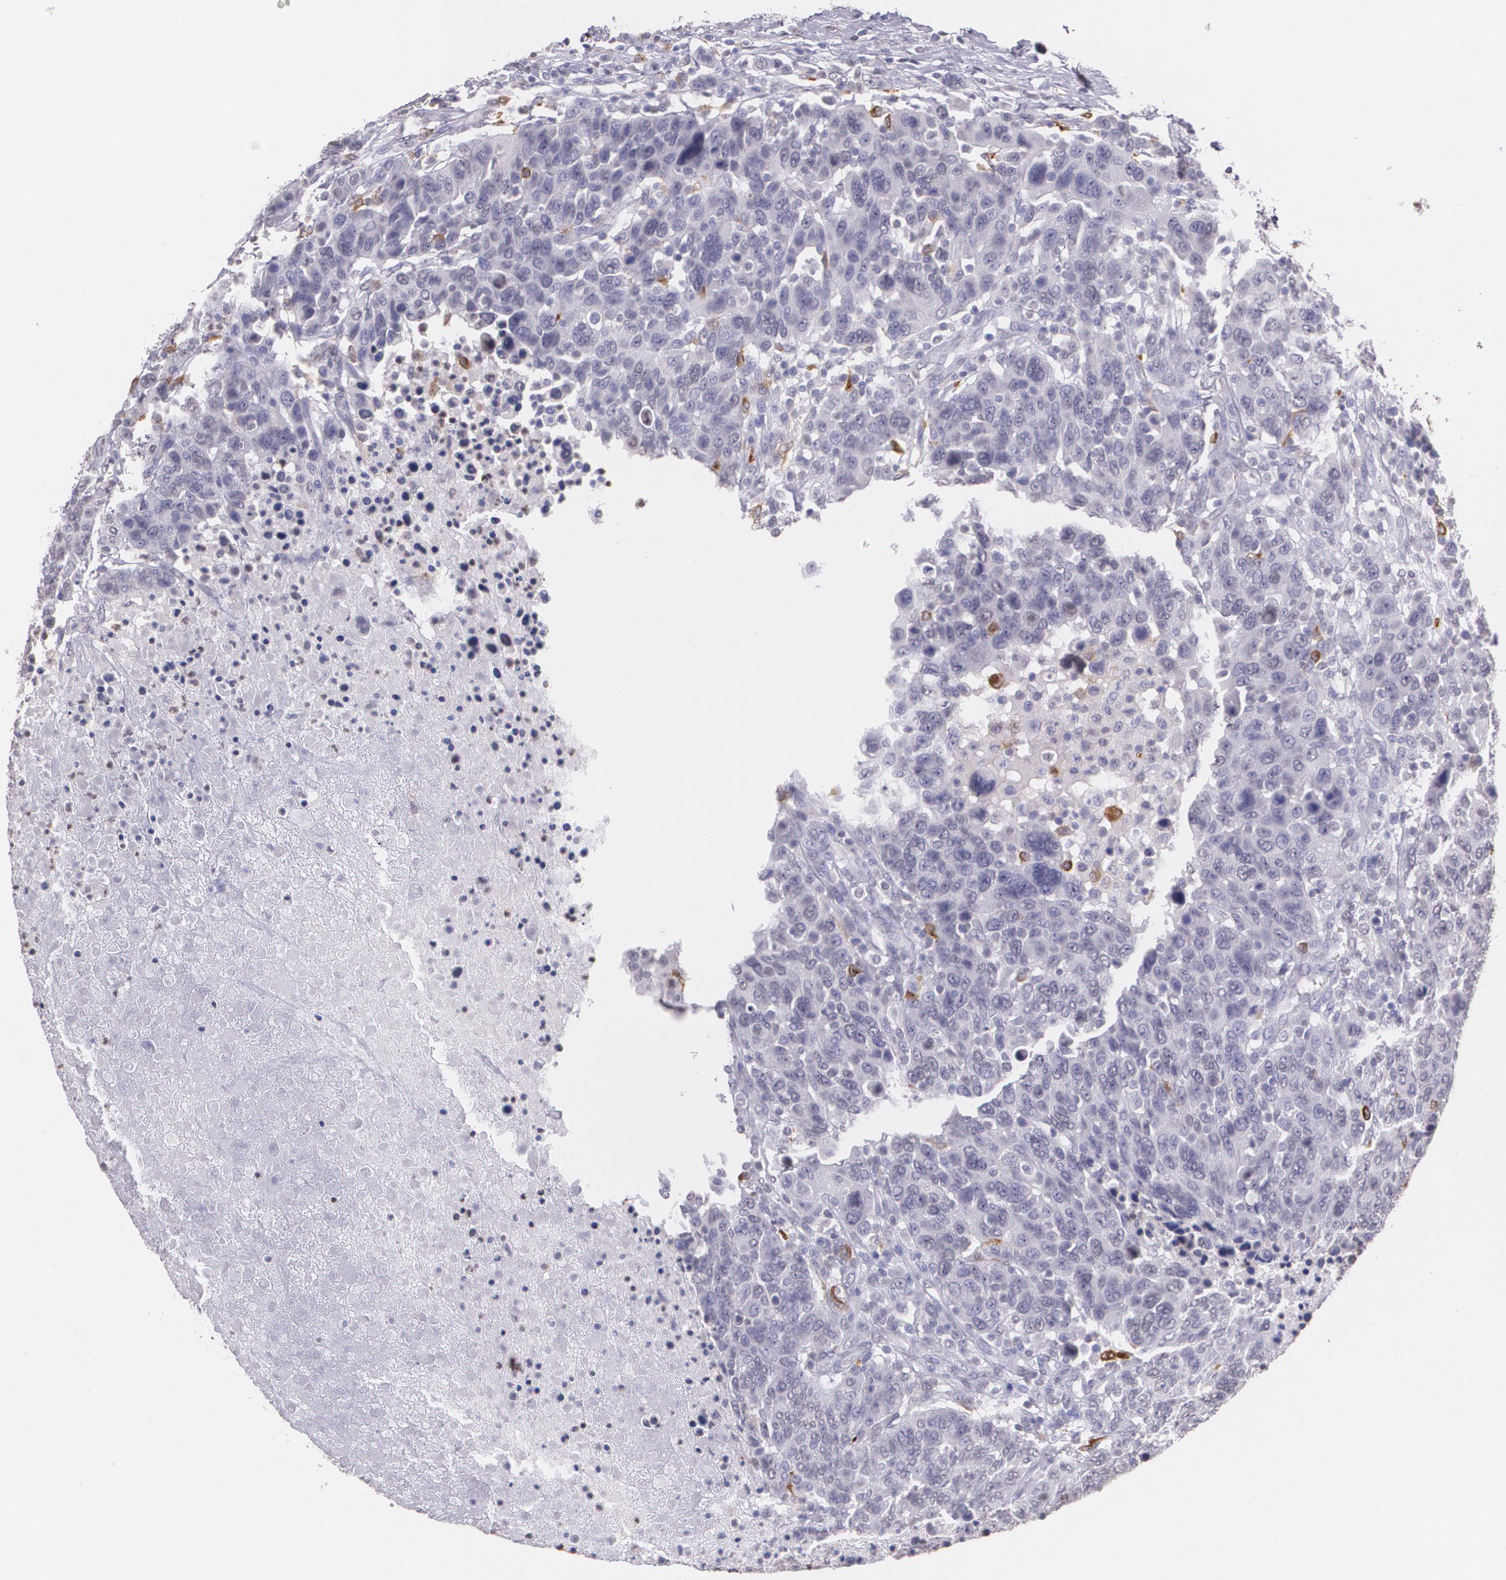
{"staining": {"intensity": "negative", "quantity": "none", "location": "none"}, "tissue": "breast cancer", "cell_type": "Tumor cells", "image_type": "cancer", "snomed": [{"axis": "morphology", "description": "Duct carcinoma"}, {"axis": "topography", "description": "Breast"}], "caption": "A micrograph of infiltrating ductal carcinoma (breast) stained for a protein exhibits no brown staining in tumor cells. (Stains: DAB immunohistochemistry (IHC) with hematoxylin counter stain, Microscopy: brightfield microscopy at high magnification).", "gene": "RTN1", "patient": {"sex": "female", "age": 37}}